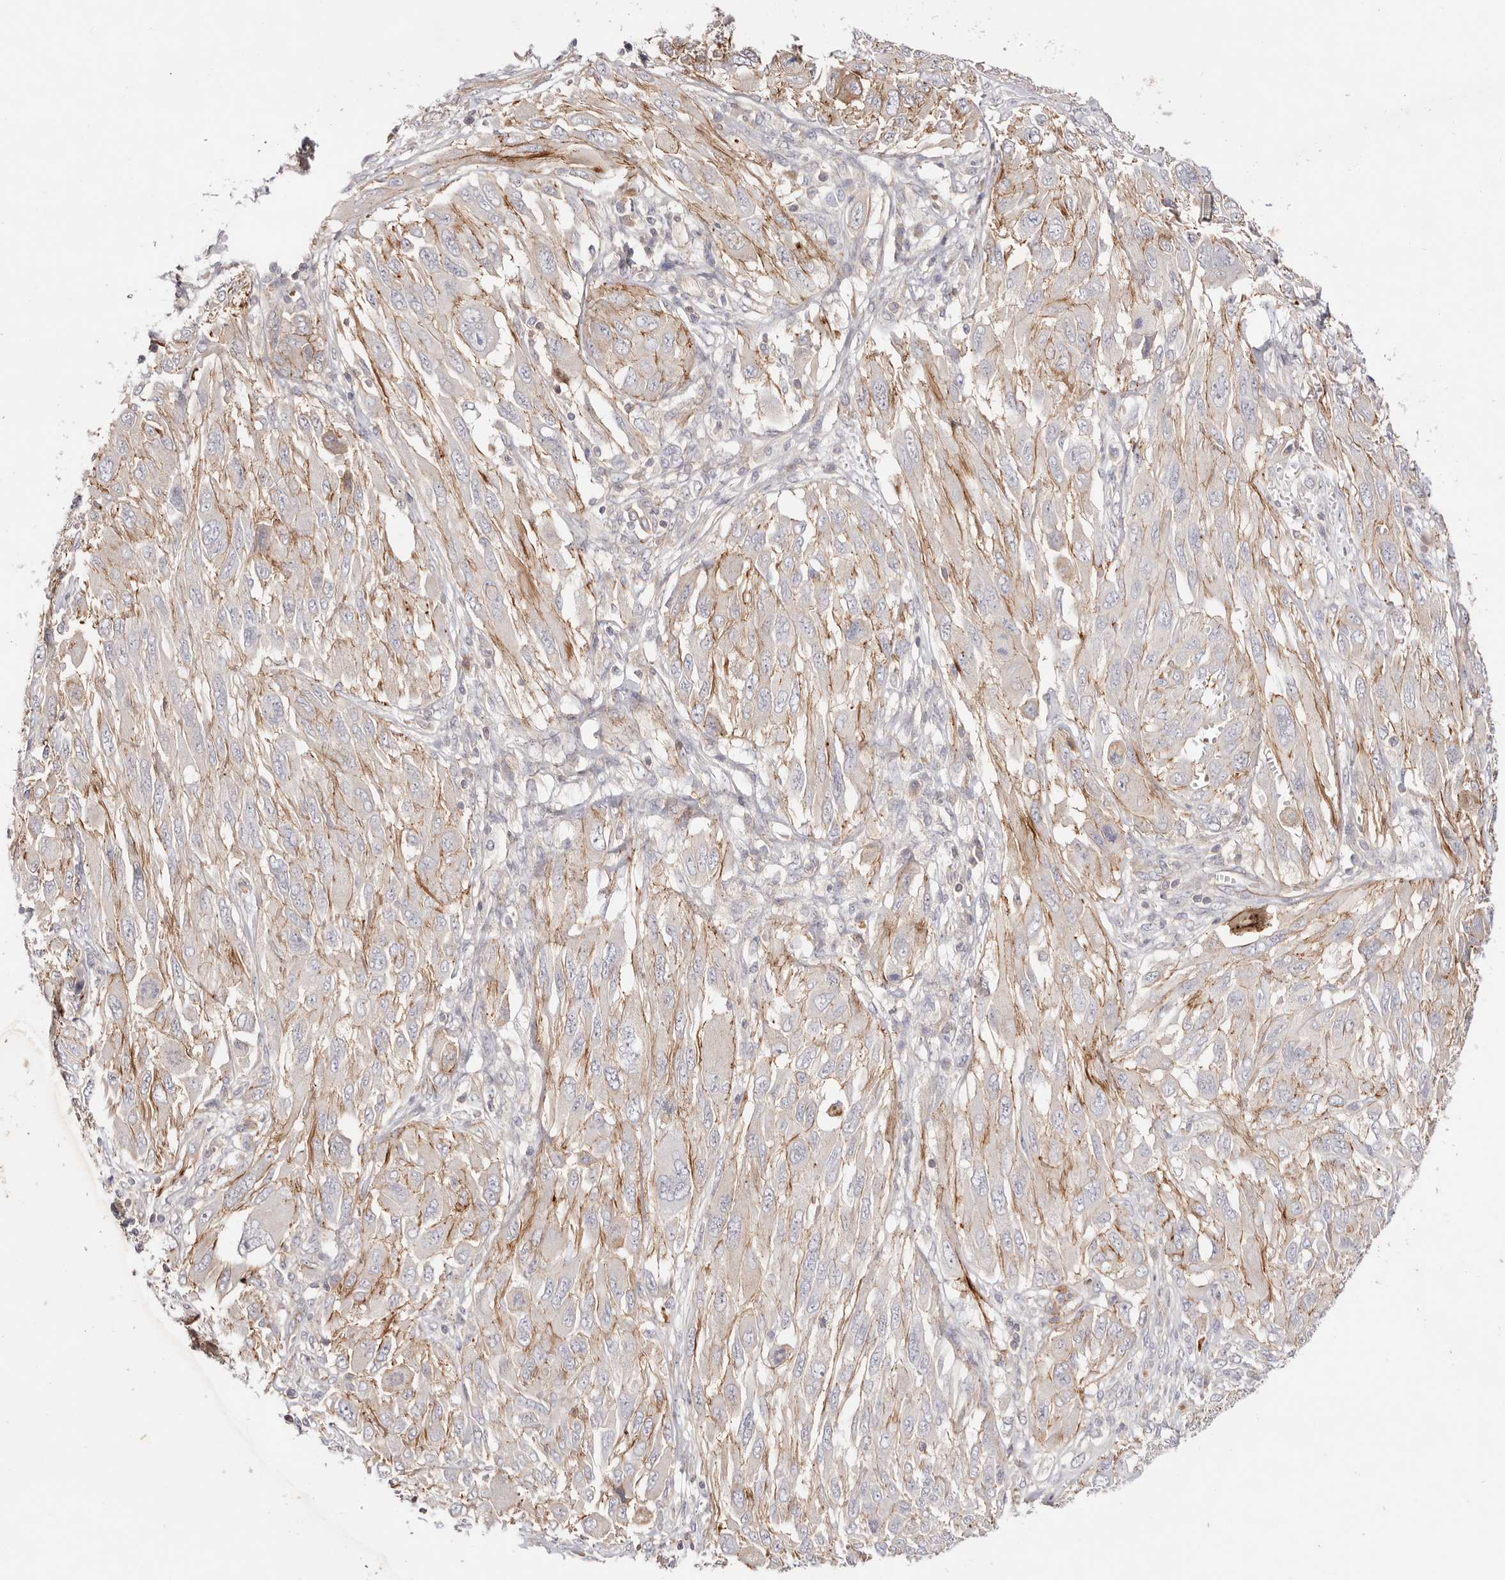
{"staining": {"intensity": "moderate", "quantity": "25%-75%", "location": "cytoplasmic/membranous"}, "tissue": "melanoma", "cell_type": "Tumor cells", "image_type": "cancer", "snomed": [{"axis": "morphology", "description": "Malignant melanoma, NOS"}, {"axis": "topography", "description": "Skin"}], "caption": "This photomicrograph demonstrates immunohistochemistry staining of melanoma, with medium moderate cytoplasmic/membranous staining in about 25%-75% of tumor cells.", "gene": "SLC35B2", "patient": {"sex": "female", "age": 91}}